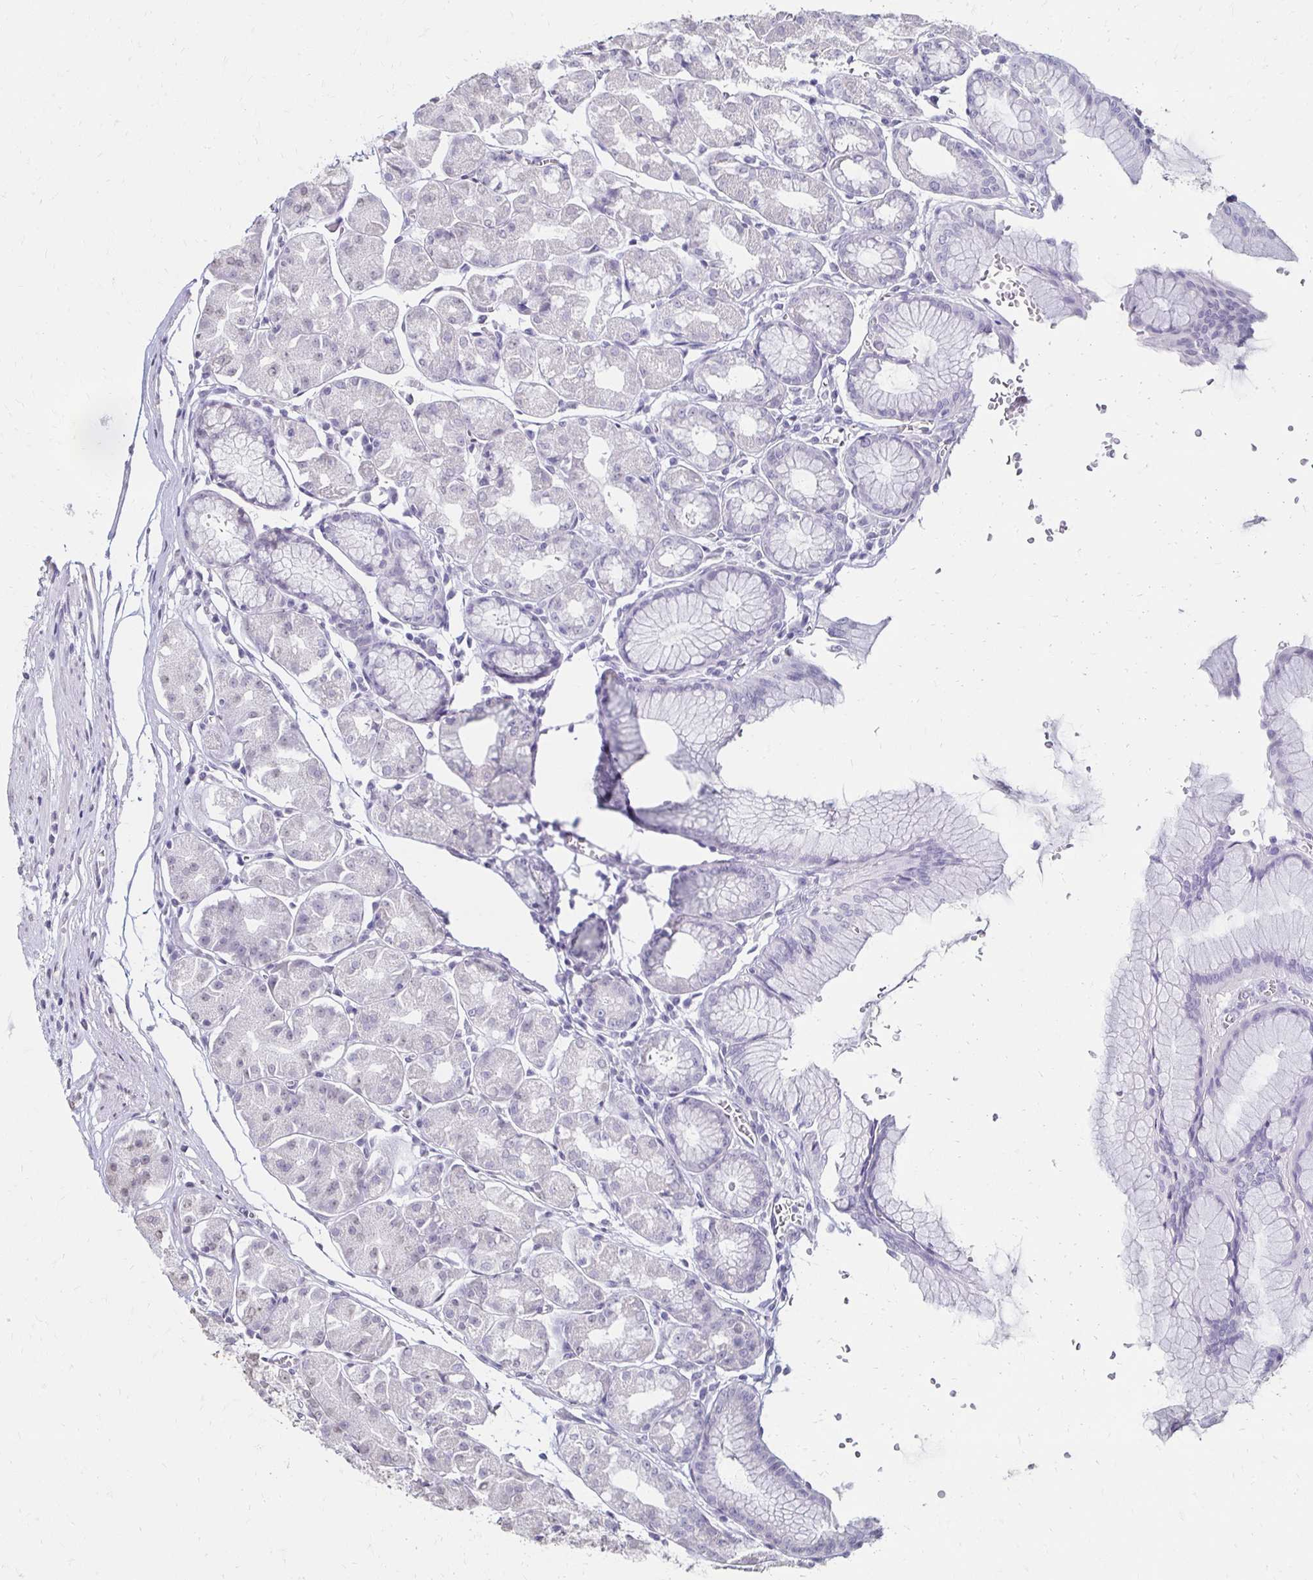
{"staining": {"intensity": "negative", "quantity": "none", "location": "none"}, "tissue": "stomach", "cell_type": "Glandular cells", "image_type": "normal", "snomed": [{"axis": "morphology", "description": "Normal tissue, NOS"}, {"axis": "topography", "description": "Stomach"}], "caption": "Immunohistochemical staining of unremarkable stomach reveals no significant positivity in glandular cells.", "gene": "TOMM34", "patient": {"sex": "male", "age": 55}}